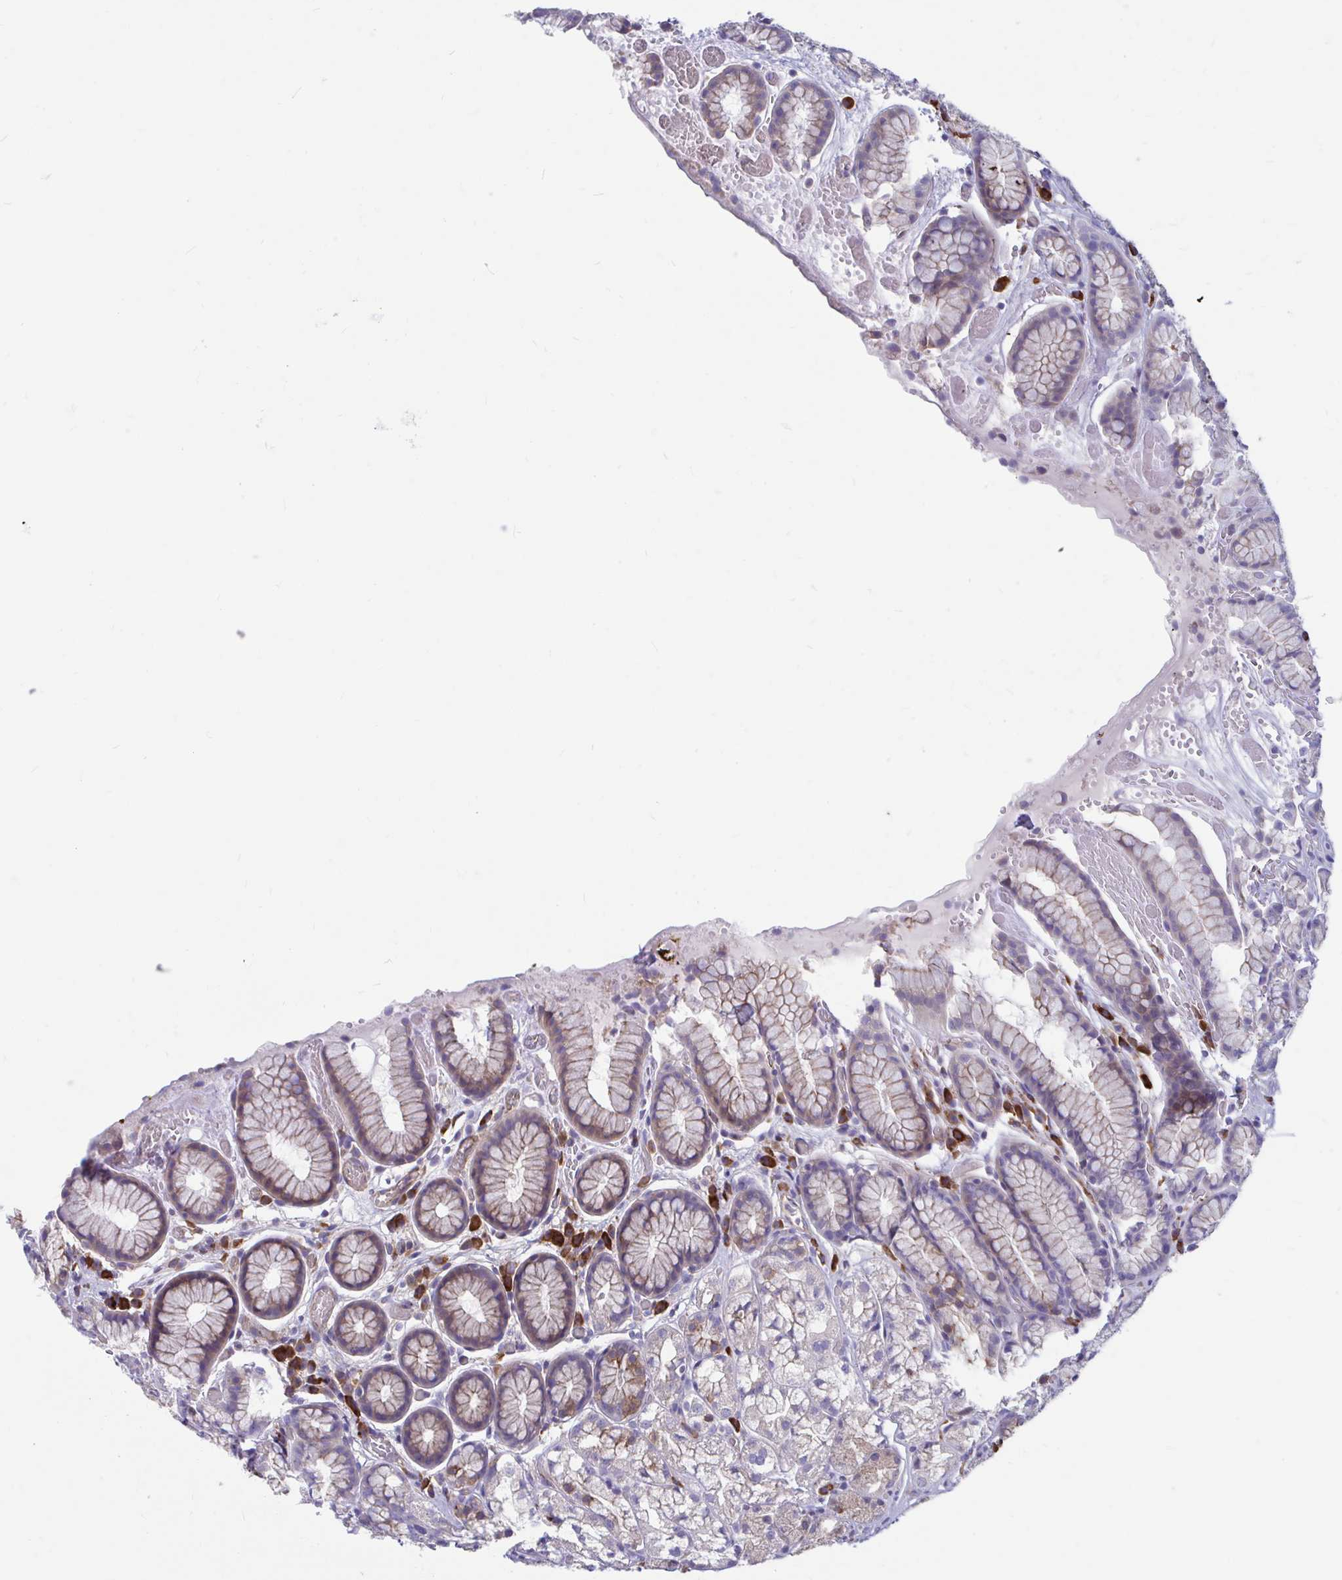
{"staining": {"intensity": "weak", "quantity": "<25%", "location": "cytoplasmic/membranous"}, "tissue": "stomach", "cell_type": "Glandular cells", "image_type": "normal", "snomed": [{"axis": "morphology", "description": "Normal tissue, NOS"}, {"axis": "topography", "description": "Smooth muscle"}, {"axis": "topography", "description": "Stomach"}], "caption": "Immunohistochemistry (IHC) micrograph of normal stomach: human stomach stained with DAB reveals no significant protein expression in glandular cells.", "gene": "WBP1", "patient": {"sex": "male", "age": 70}}